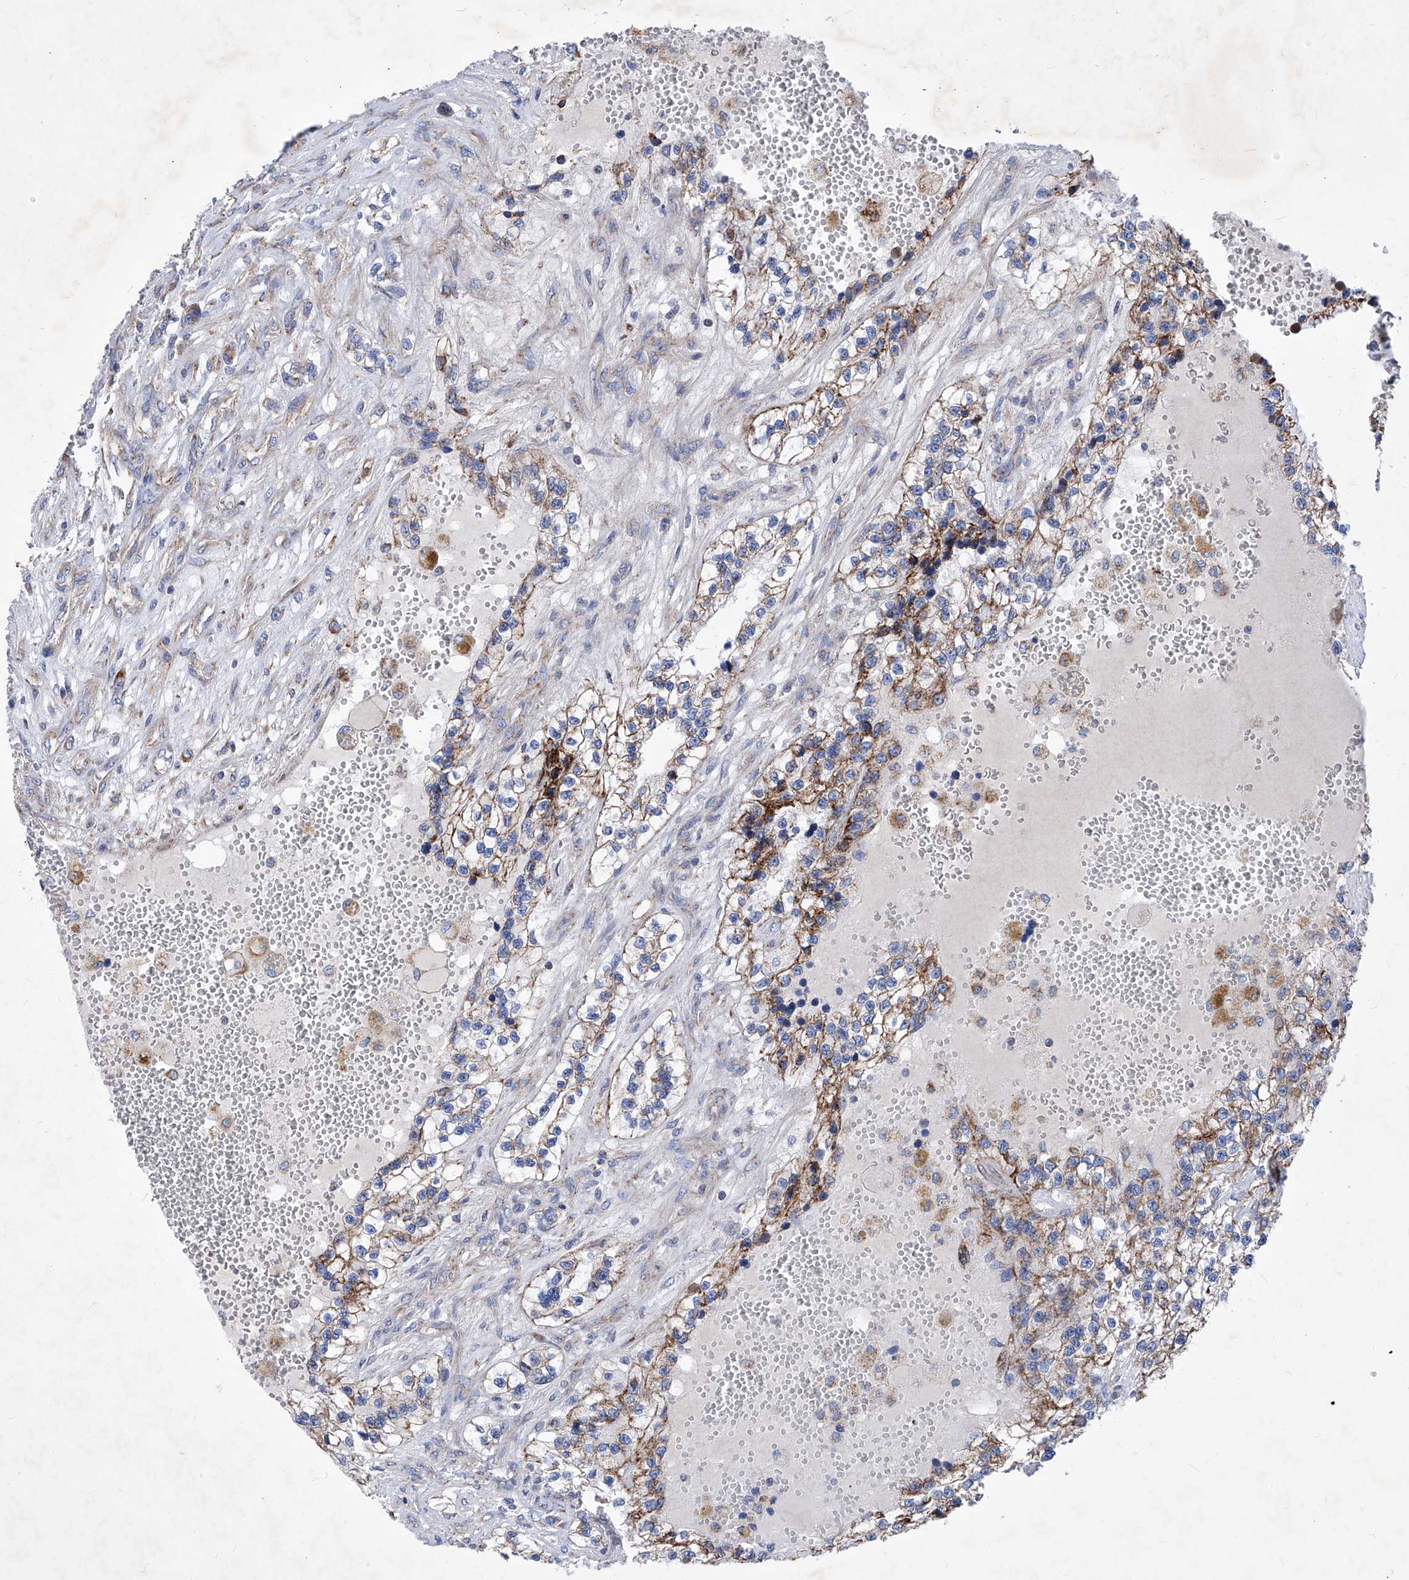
{"staining": {"intensity": "strong", "quantity": "25%-75%", "location": "cytoplasmic/membranous"}, "tissue": "renal cancer", "cell_type": "Tumor cells", "image_type": "cancer", "snomed": [{"axis": "morphology", "description": "Adenocarcinoma, NOS"}, {"axis": "topography", "description": "Kidney"}], "caption": "An IHC histopathology image of tumor tissue is shown. Protein staining in brown labels strong cytoplasmic/membranous positivity in renal cancer within tumor cells. (DAB (3,3'-diaminobenzidine) = brown stain, brightfield microscopy at high magnification).", "gene": "HRNR", "patient": {"sex": "female", "age": 57}}